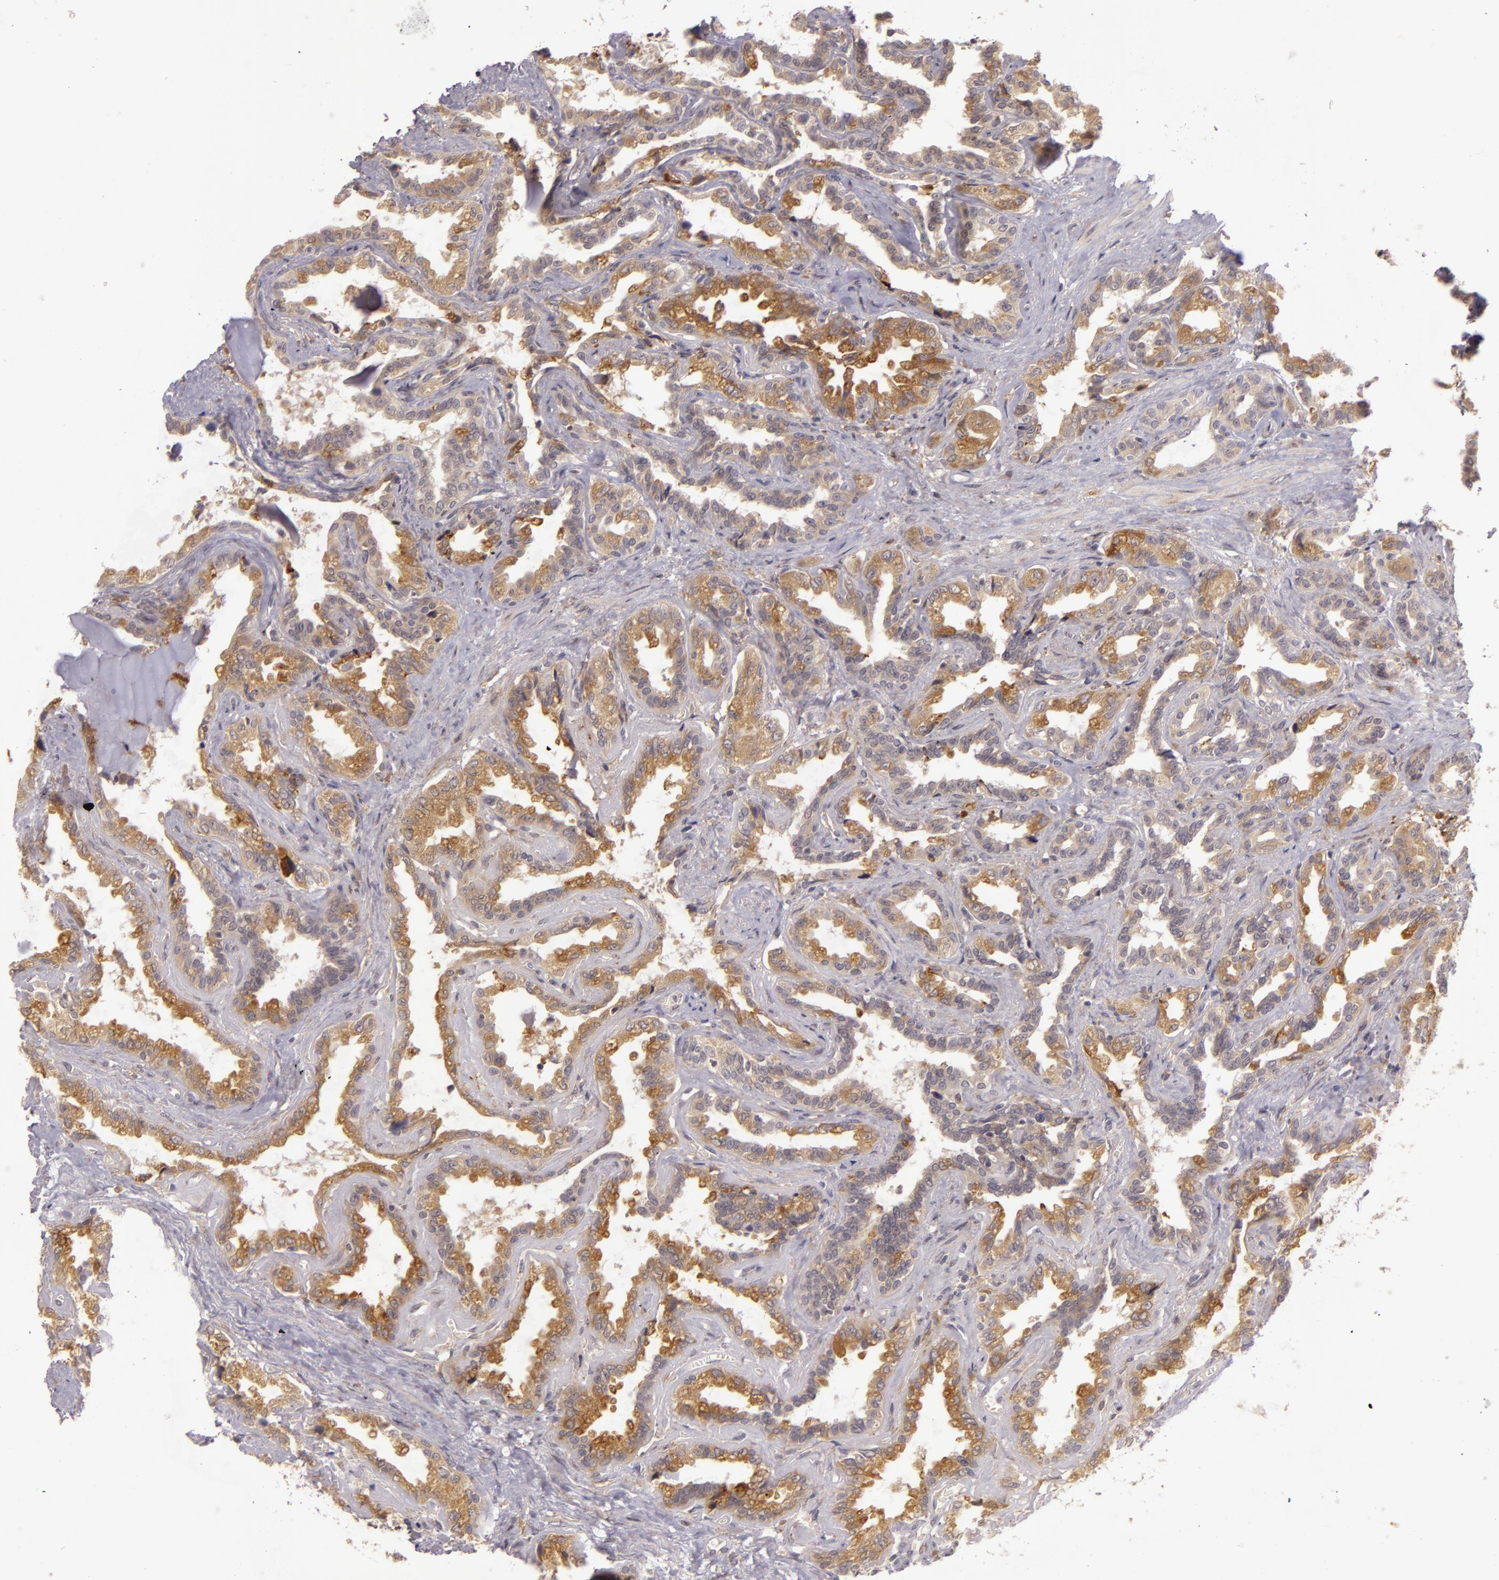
{"staining": {"intensity": "weak", "quantity": ">75%", "location": "cytoplasmic/membranous"}, "tissue": "seminal vesicle", "cell_type": "Glandular cells", "image_type": "normal", "snomed": [{"axis": "morphology", "description": "Normal tissue, NOS"}, {"axis": "morphology", "description": "Inflammation, NOS"}, {"axis": "topography", "description": "Urinary bladder"}, {"axis": "topography", "description": "Prostate"}, {"axis": "topography", "description": "Seminal veicle"}], "caption": "A micrograph of human seminal vesicle stained for a protein demonstrates weak cytoplasmic/membranous brown staining in glandular cells. (DAB (3,3'-diaminobenzidine) = brown stain, brightfield microscopy at high magnification).", "gene": "PPP1R3F", "patient": {"sex": "male", "age": 82}}